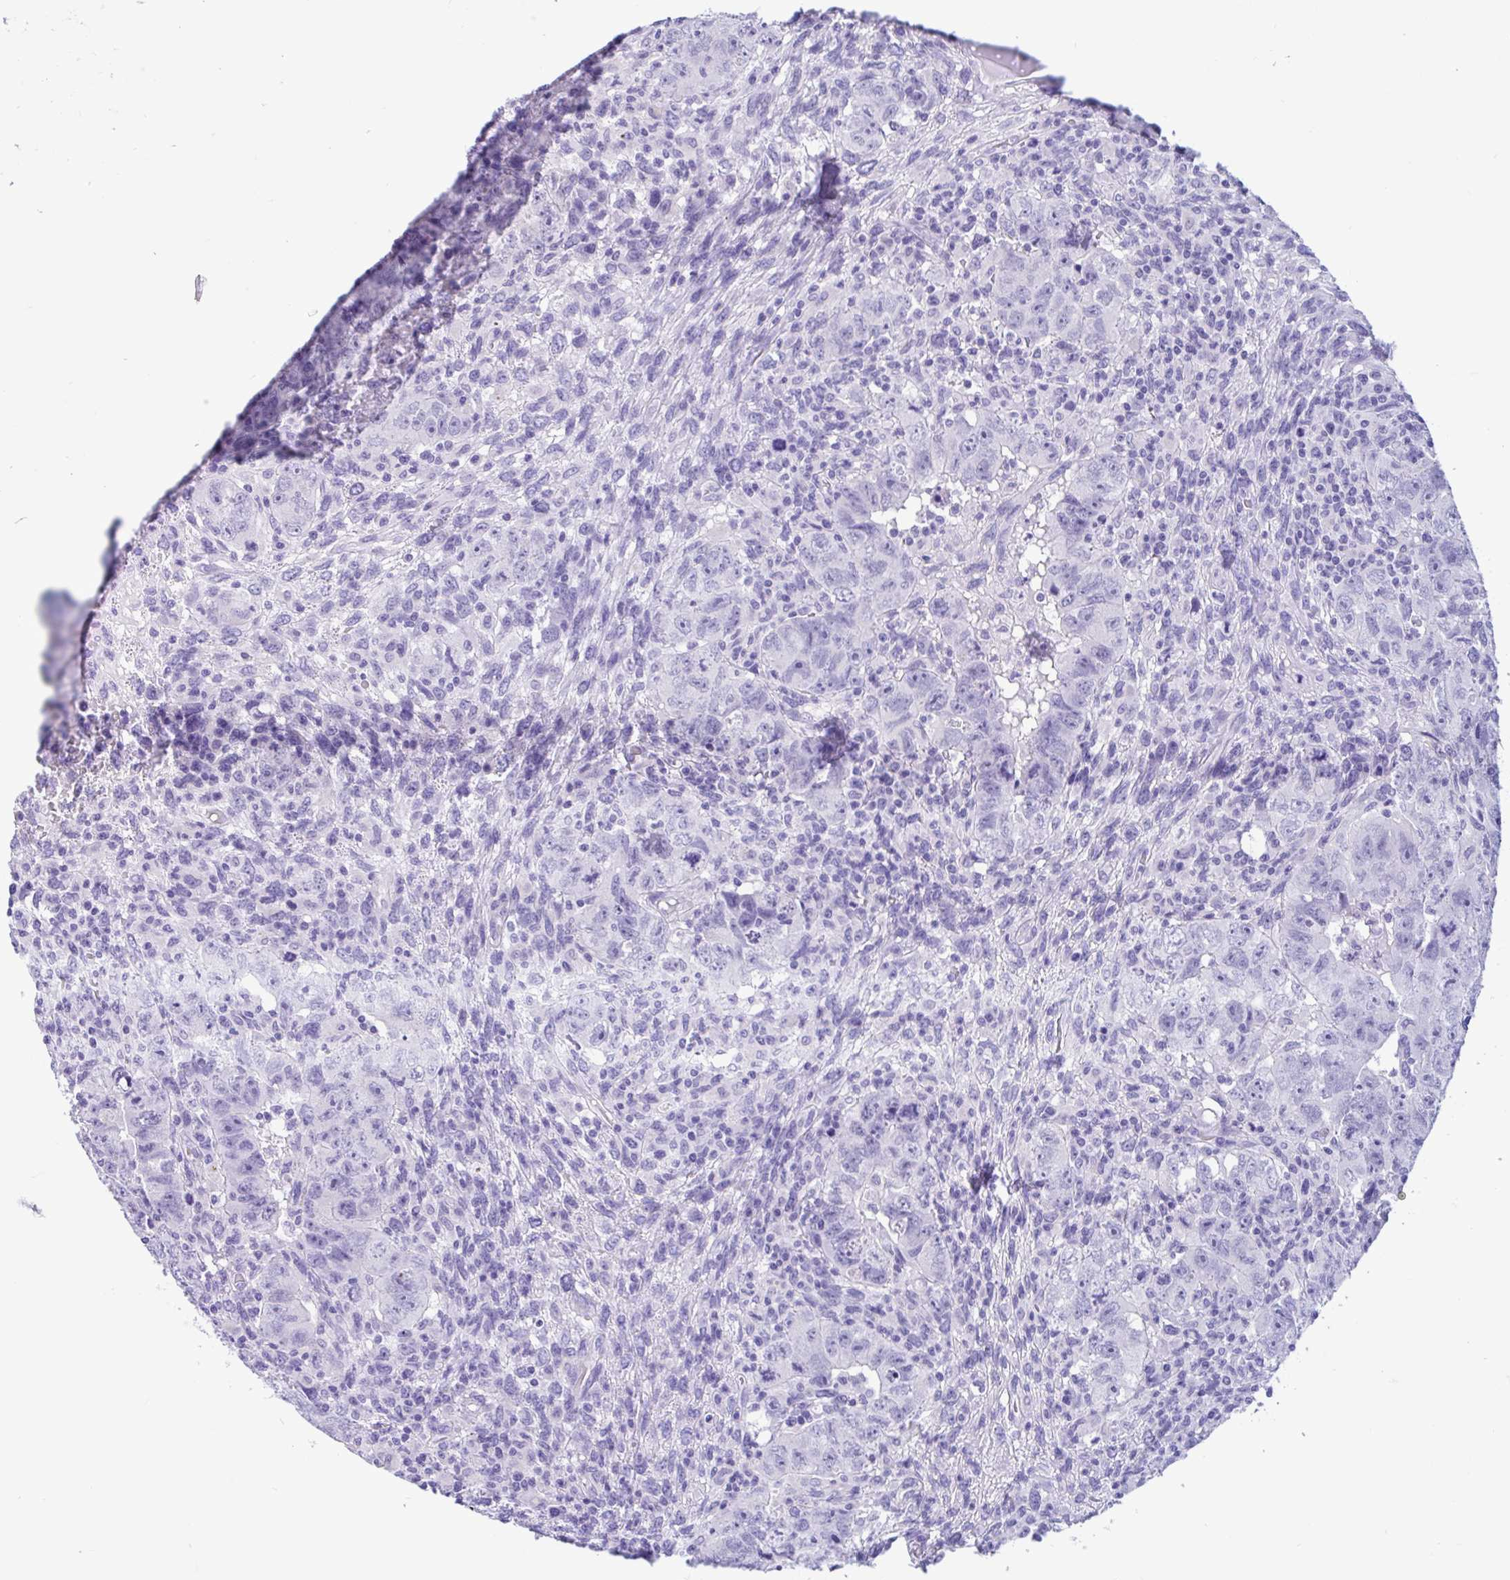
{"staining": {"intensity": "negative", "quantity": "none", "location": "none"}, "tissue": "testis cancer", "cell_type": "Tumor cells", "image_type": "cancer", "snomed": [{"axis": "morphology", "description": "Carcinoma, Embryonal, NOS"}, {"axis": "topography", "description": "Testis"}], "caption": "The image demonstrates no staining of tumor cells in testis cancer.", "gene": "OR4N4", "patient": {"sex": "male", "age": 24}}